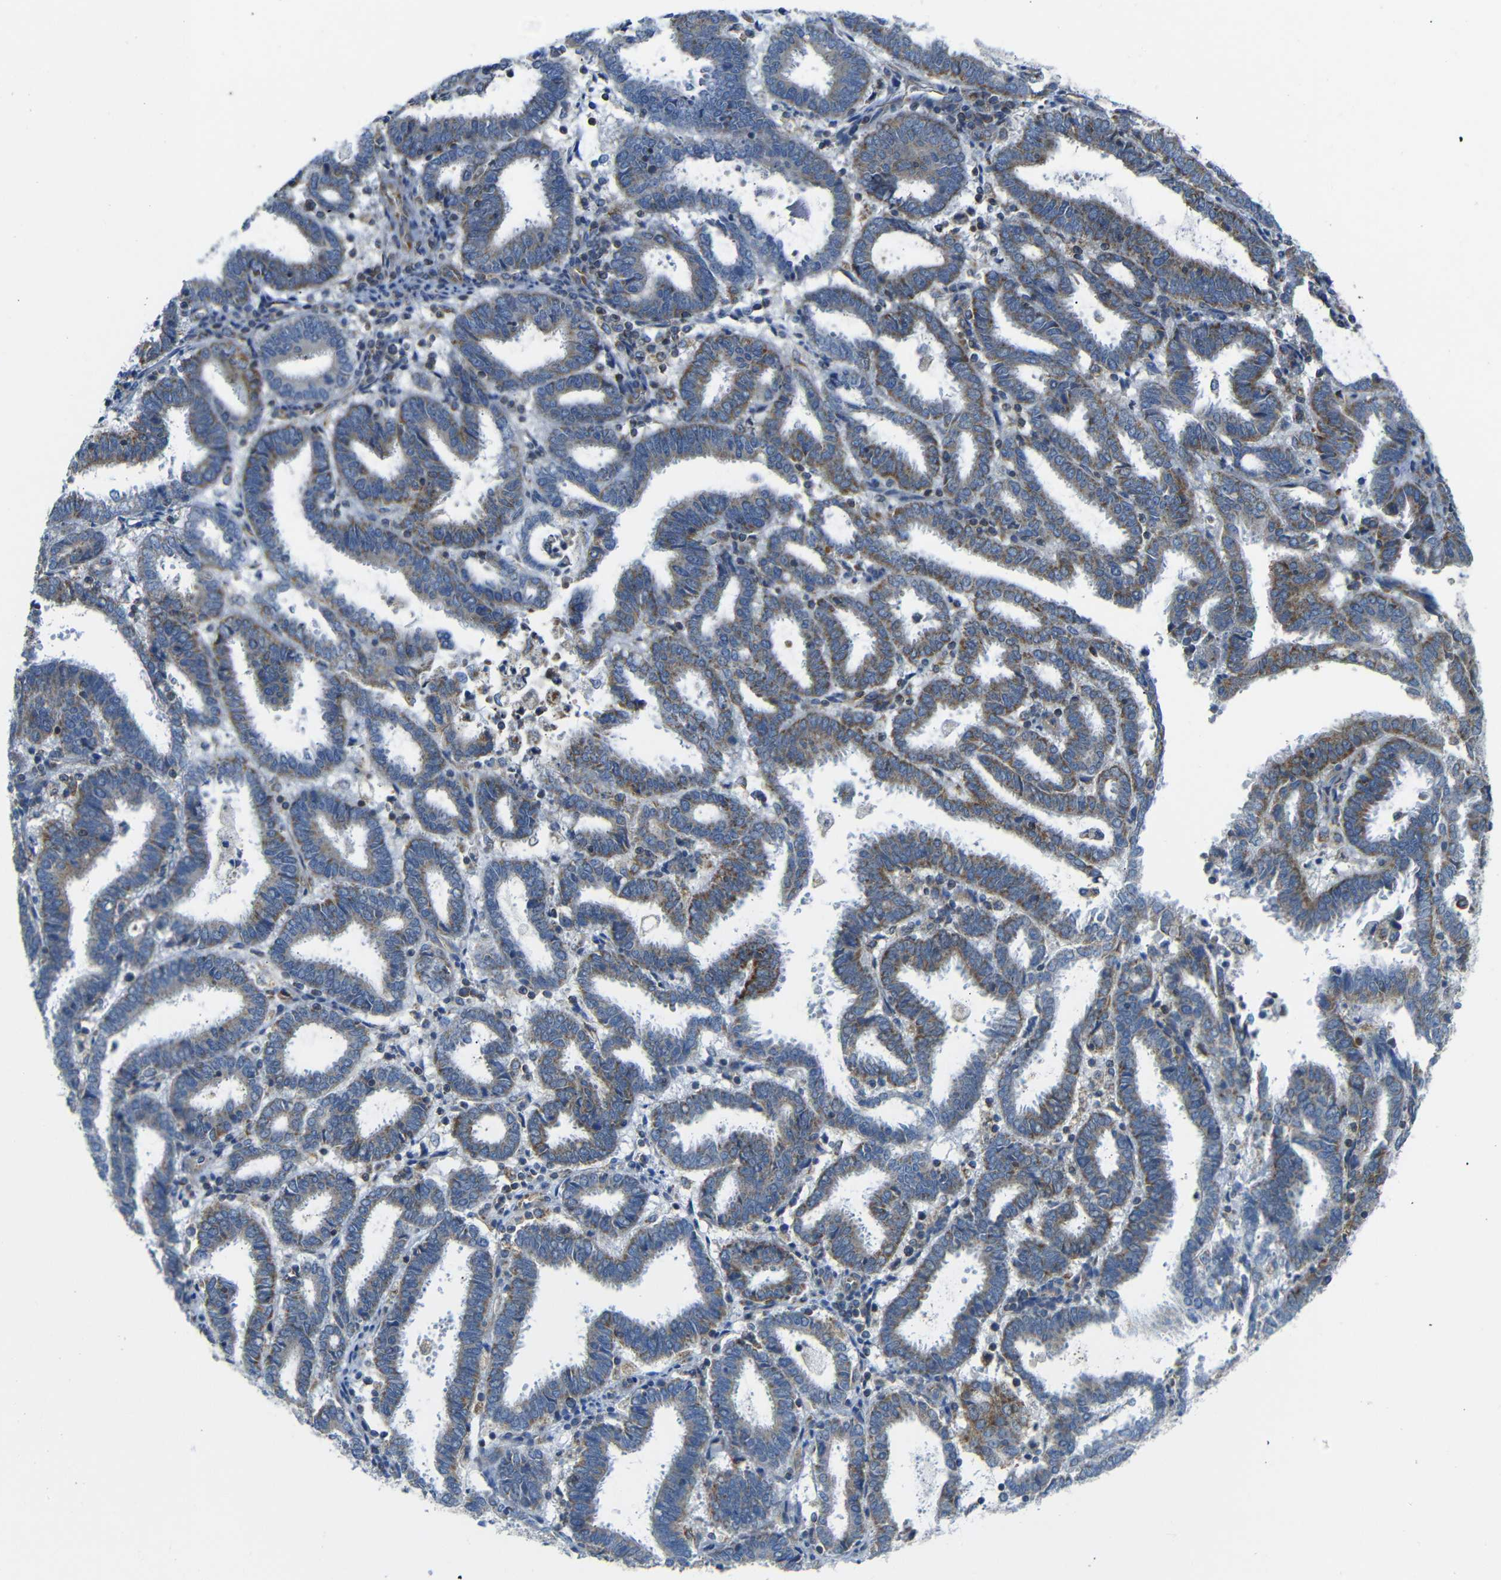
{"staining": {"intensity": "moderate", "quantity": "25%-75%", "location": "cytoplasmic/membranous"}, "tissue": "endometrial cancer", "cell_type": "Tumor cells", "image_type": "cancer", "snomed": [{"axis": "morphology", "description": "Adenocarcinoma, NOS"}, {"axis": "topography", "description": "Uterus"}], "caption": "This photomicrograph shows endometrial cancer stained with immunohistochemistry (IHC) to label a protein in brown. The cytoplasmic/membranous of tumor cells show moderate positivity for the protein. Nuclei are counter-stained blue.", "gene": "PDCD1LG2", "patient": {"sex": "female", "age": 83}}